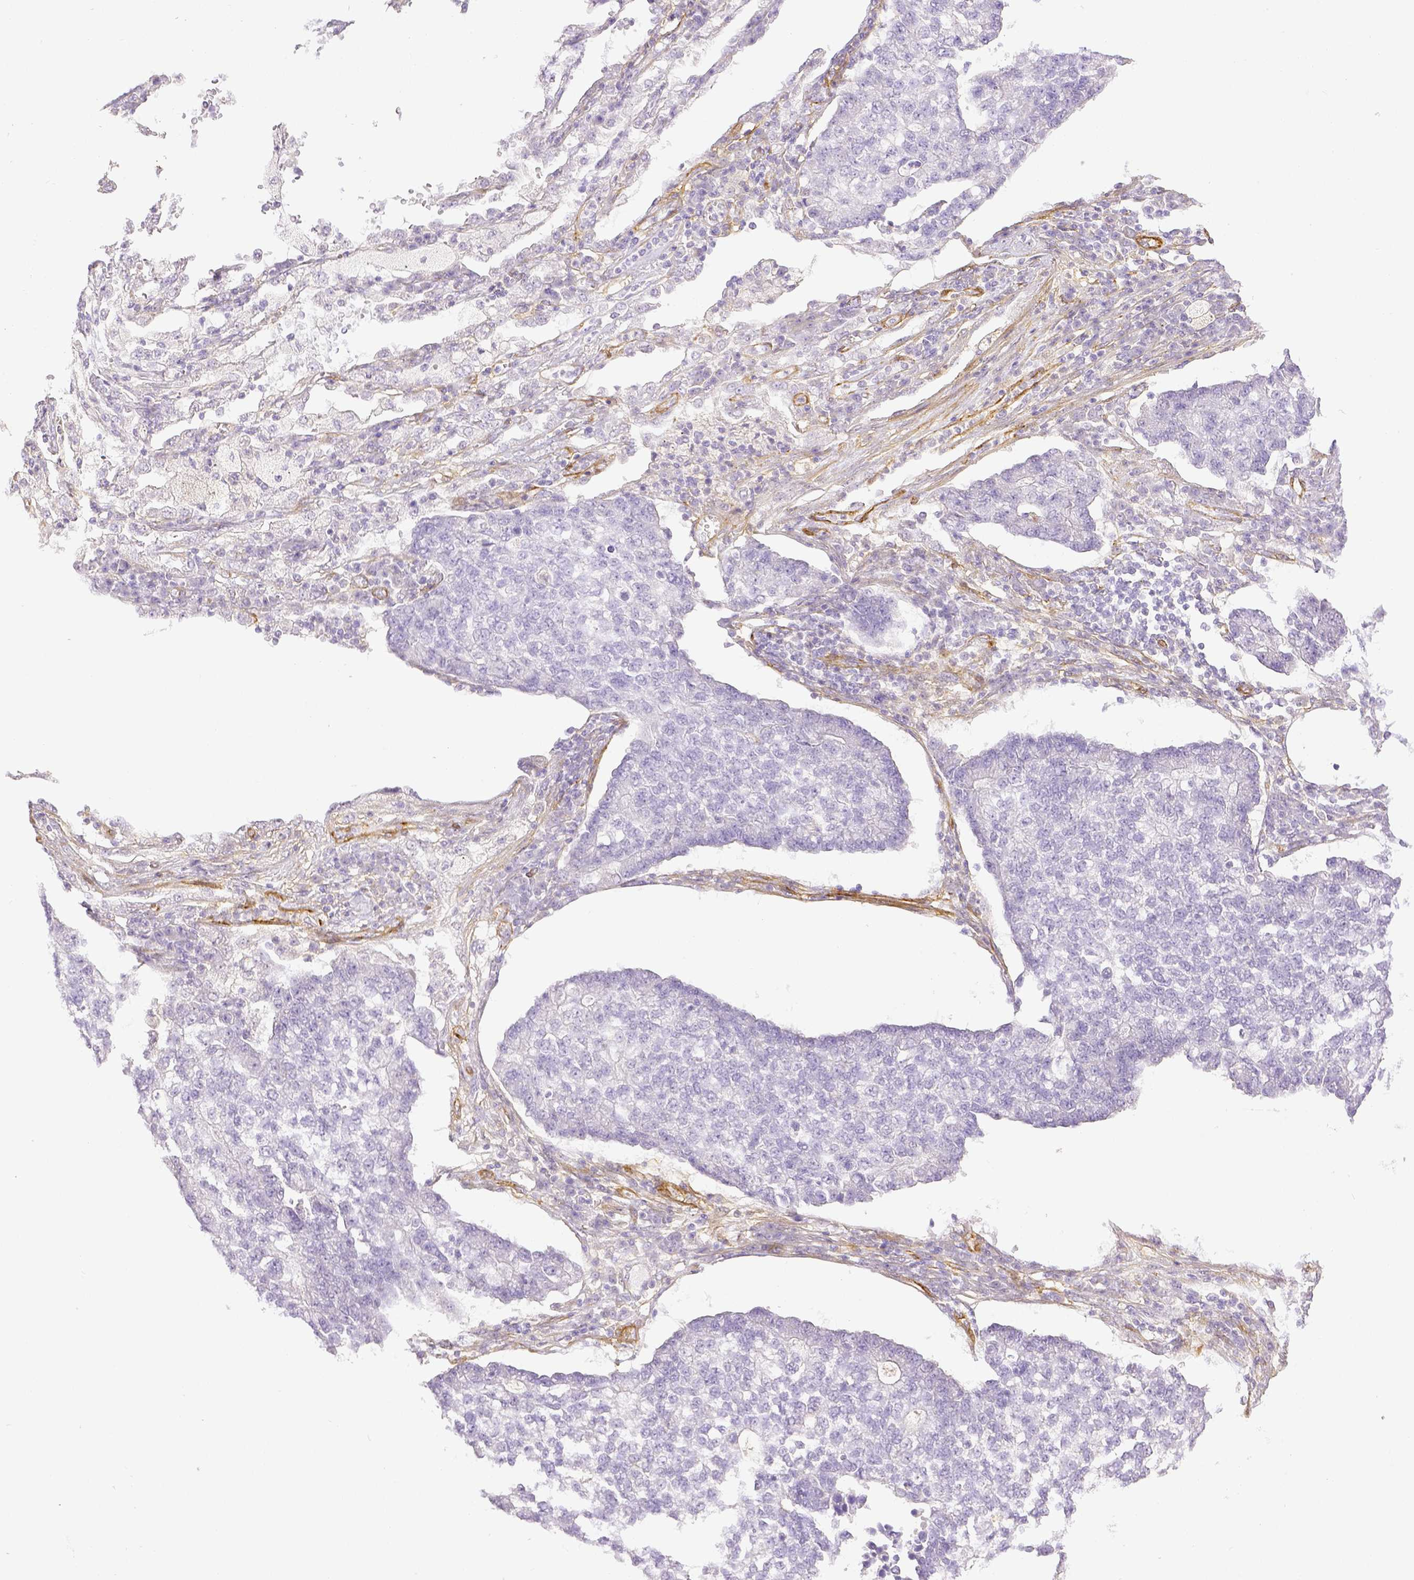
{"staining": {"intensity": "negative", "quantity": "none", "location": "none"}, "tissue": "lung cancer", "cell_type": "Tumor cells", "image_type": "cancer", "snomed": [{"axis": "morphology", "description": "Adenocarcinoma, NOS"}, {"axis": "topography", "description": "Lung"}], "caption": "High magnification brightfield microscopy of lung cancer (adenocarcinoma) stained with DAB (brown) and counterstained with hematoxylin (blue): tumor cells show no significant staining.", "gene": "THY1", "patient": {"sex": "male", "age": 57}}